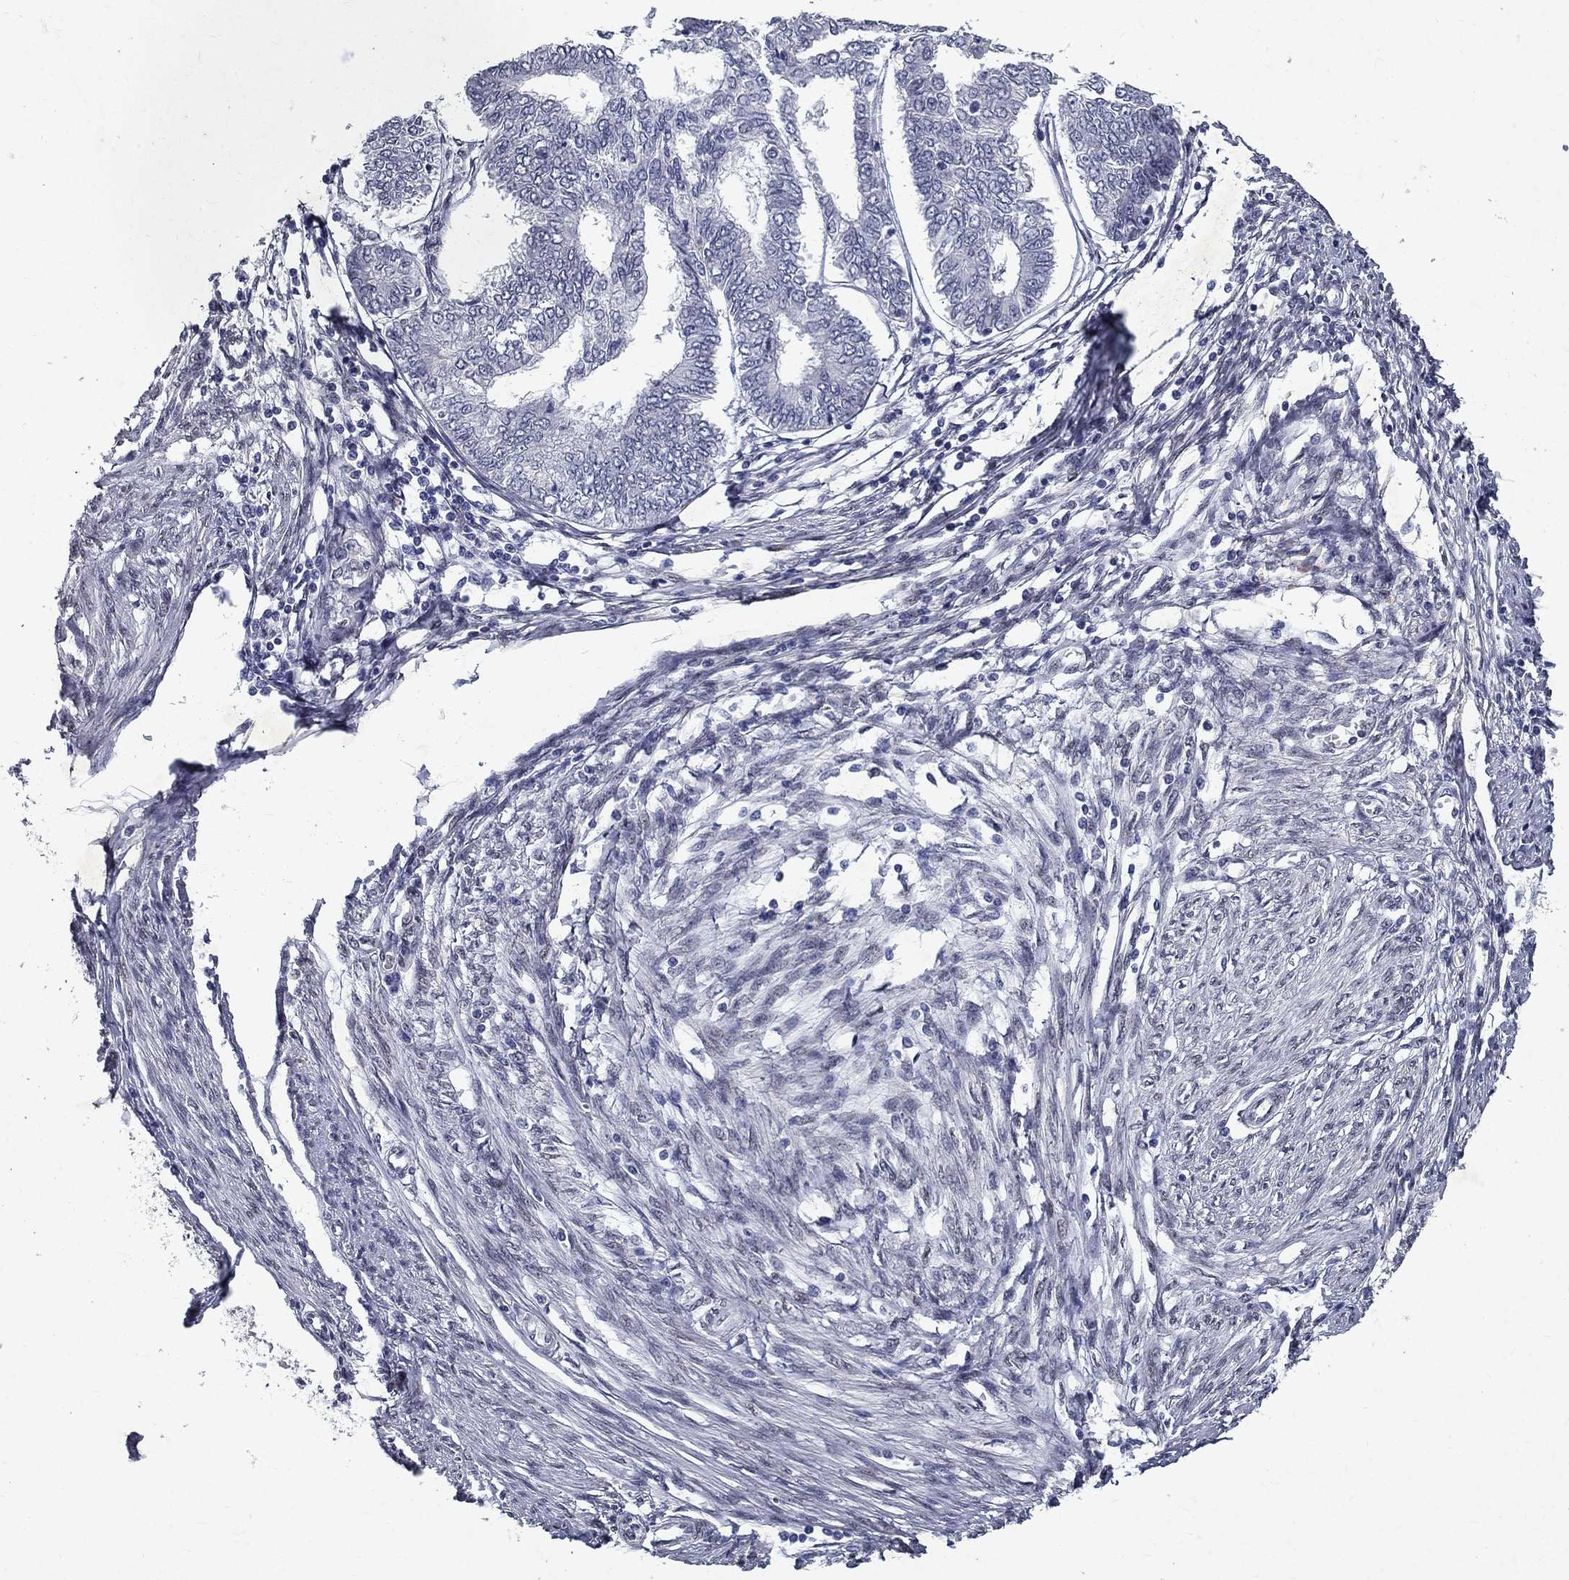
{"staining": {"intensity": "negative", "quantity": "none", "location": "none"}, "tissue": "endometrial cancer", "cell_type": "Tumor cells", "image_type": "cancer", "snomed": [{"axis": "morphology", "description": "Adenocarcinoma, NOS"}, {"axis": "topography", "description": "Endometrium"}], "caption": "Endometrial adenocarcinoma stained for a protein using immunohistochemistry (IHC) displays no staining tumor cells.", "gene": "RBFOX1", "patient": {"sex": "female", "age": 68}}